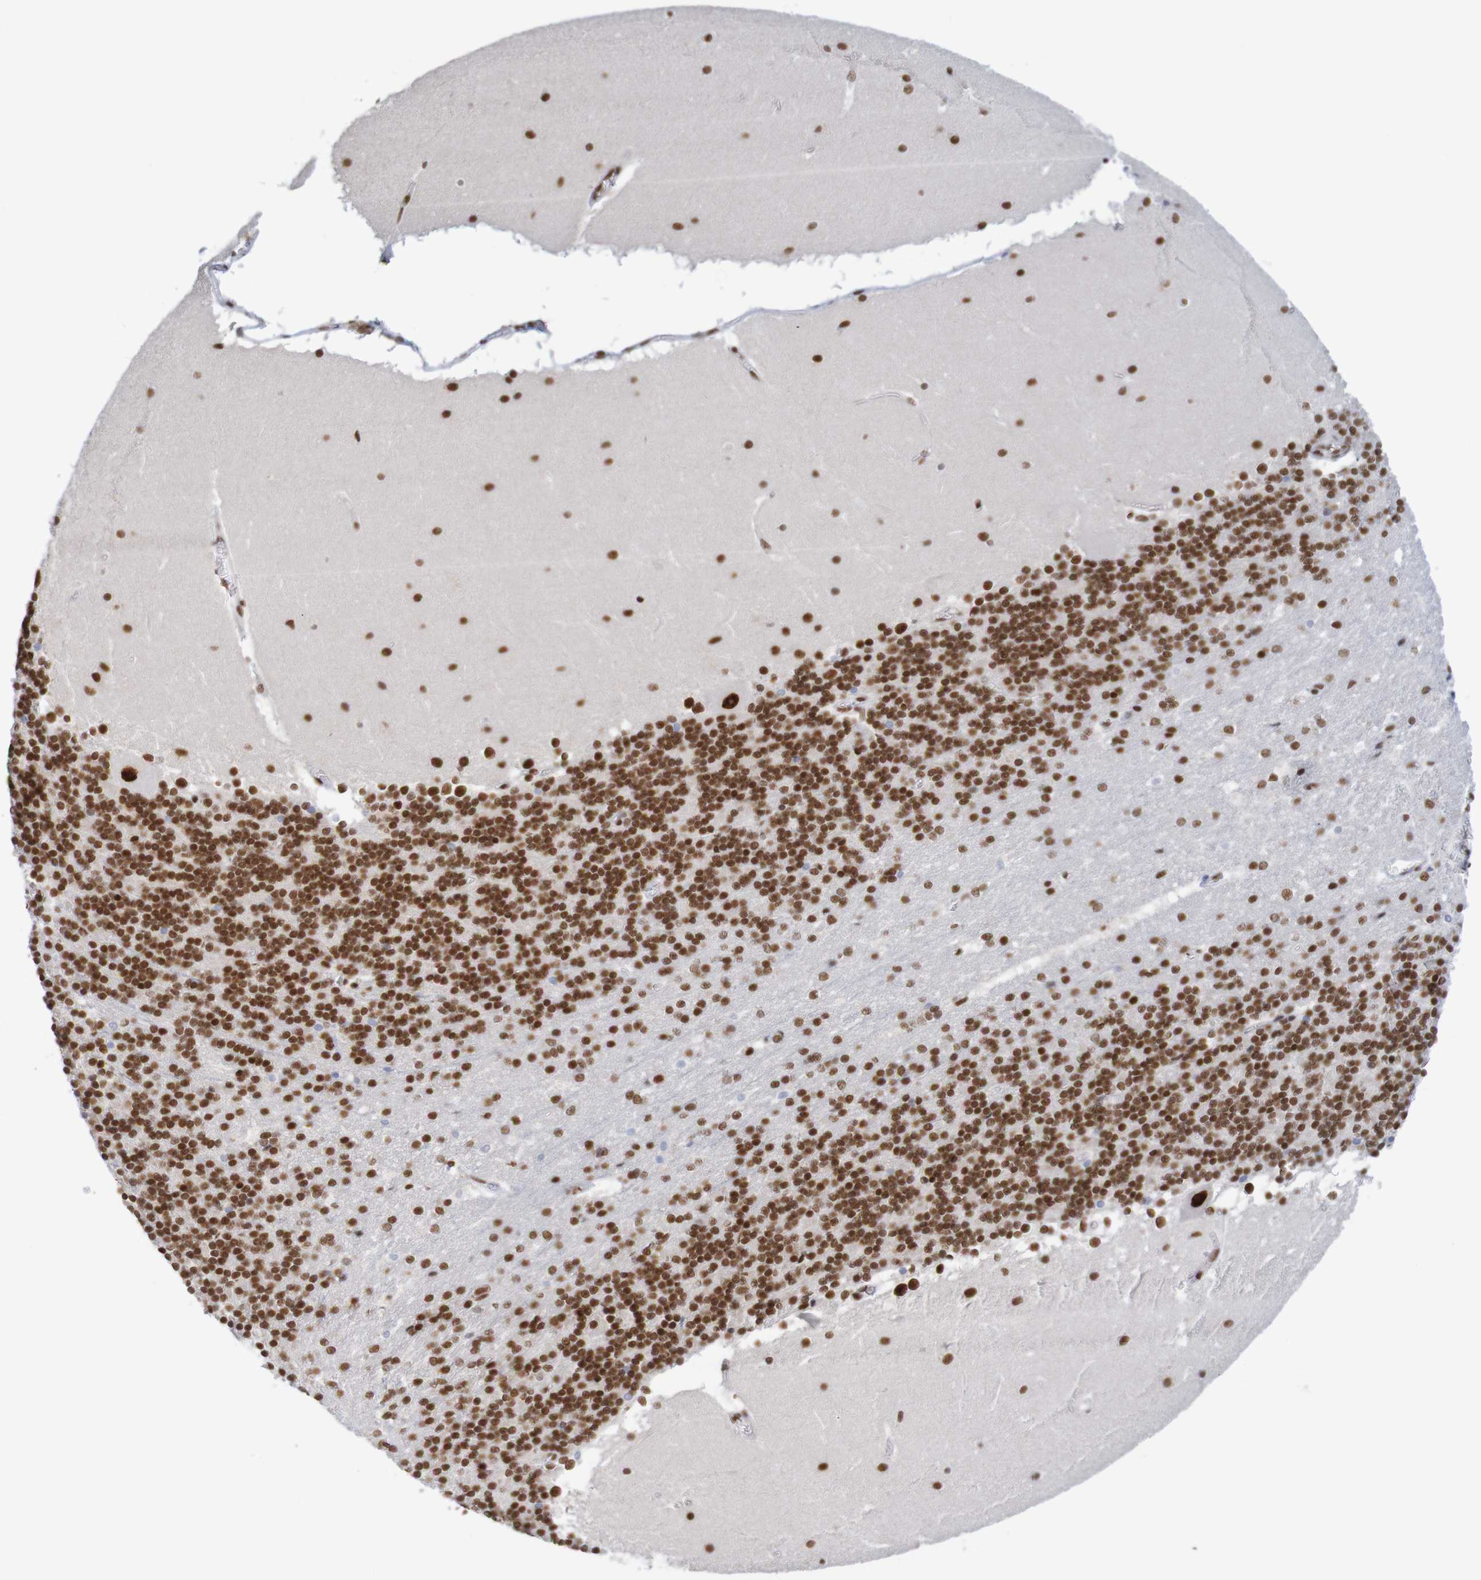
{"staining": {"intensity": "strong", "quantity": ">75%", "location": "nuclear"}, "tissue": "cerebellum", "cell_type": "Cells in granular layer", "image_type": "normal", "snomed": [{"axis": "morphology", "description": "Normal tissue, NOS"}, {"axis": "topography", "description": "Cerebellum"}], "caption": "Immunohistochemical staining of benign human cerebellum displays >75% levels of strong nuclear protein positivity in about >75% of cells in granular layer. Nuclei are stained in blue.", "gene": "THRAP3", "patient": {"sex": "female", "age": 19}}